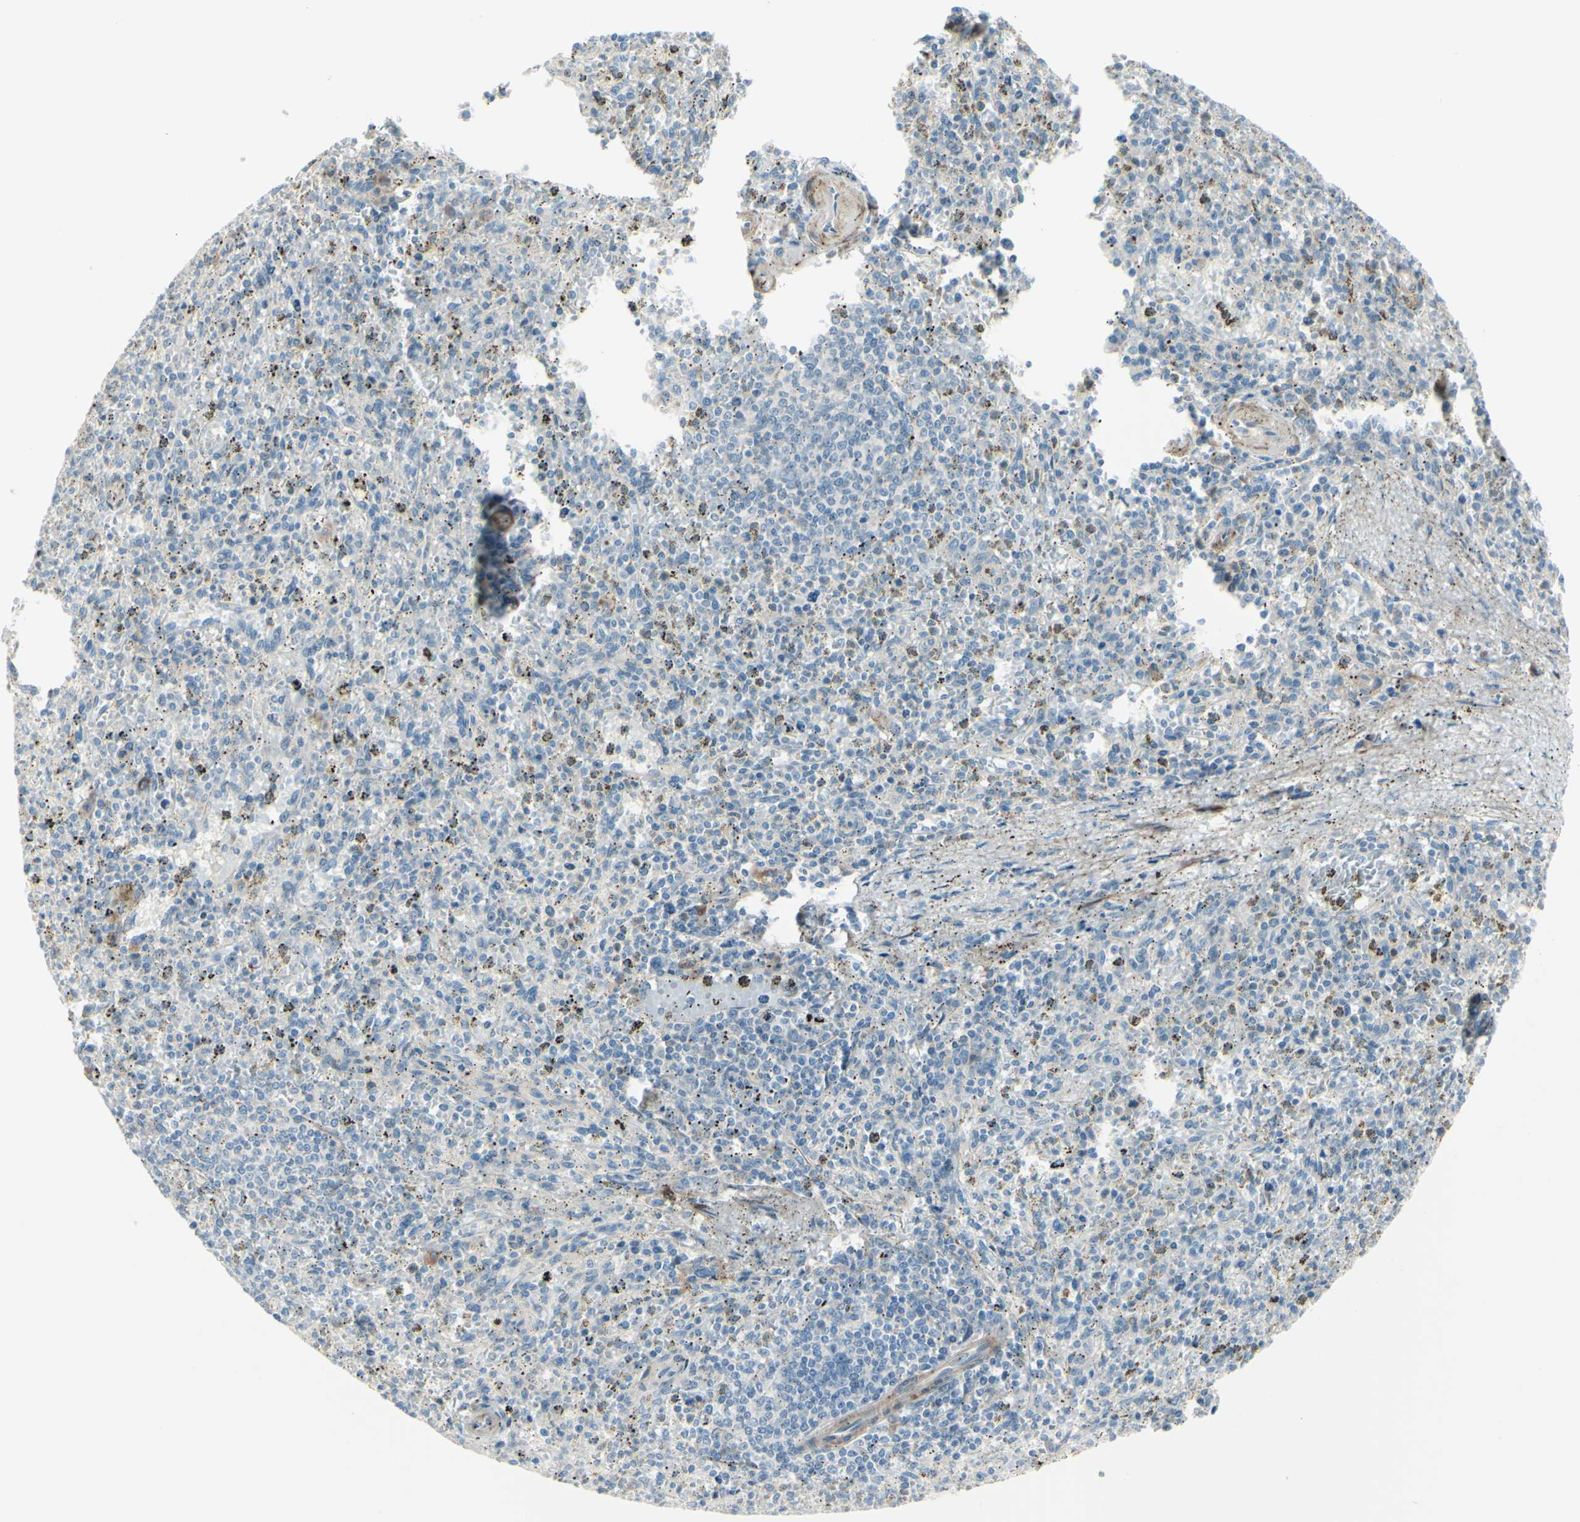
{"staining": {"intensity": "negative", "quantity": "none", "location": "none"}, "tissue": "spleen", "cell_type": "Cells in red pulp", "image_type": "normal", "snomed": [{"axis": "morphology", "description": "Normal tissue, NOS"}, {"axis": "topography", "description": "Spleen"}], "caption": "A high-resolution micrograph shows immunohistochemistry (IHC) staining of unremarkable spleen, which demonstrates no significant staining in cells in red pulp.", "gene": "LRRK1", "patient": {"sex": "male", "age": 72}}